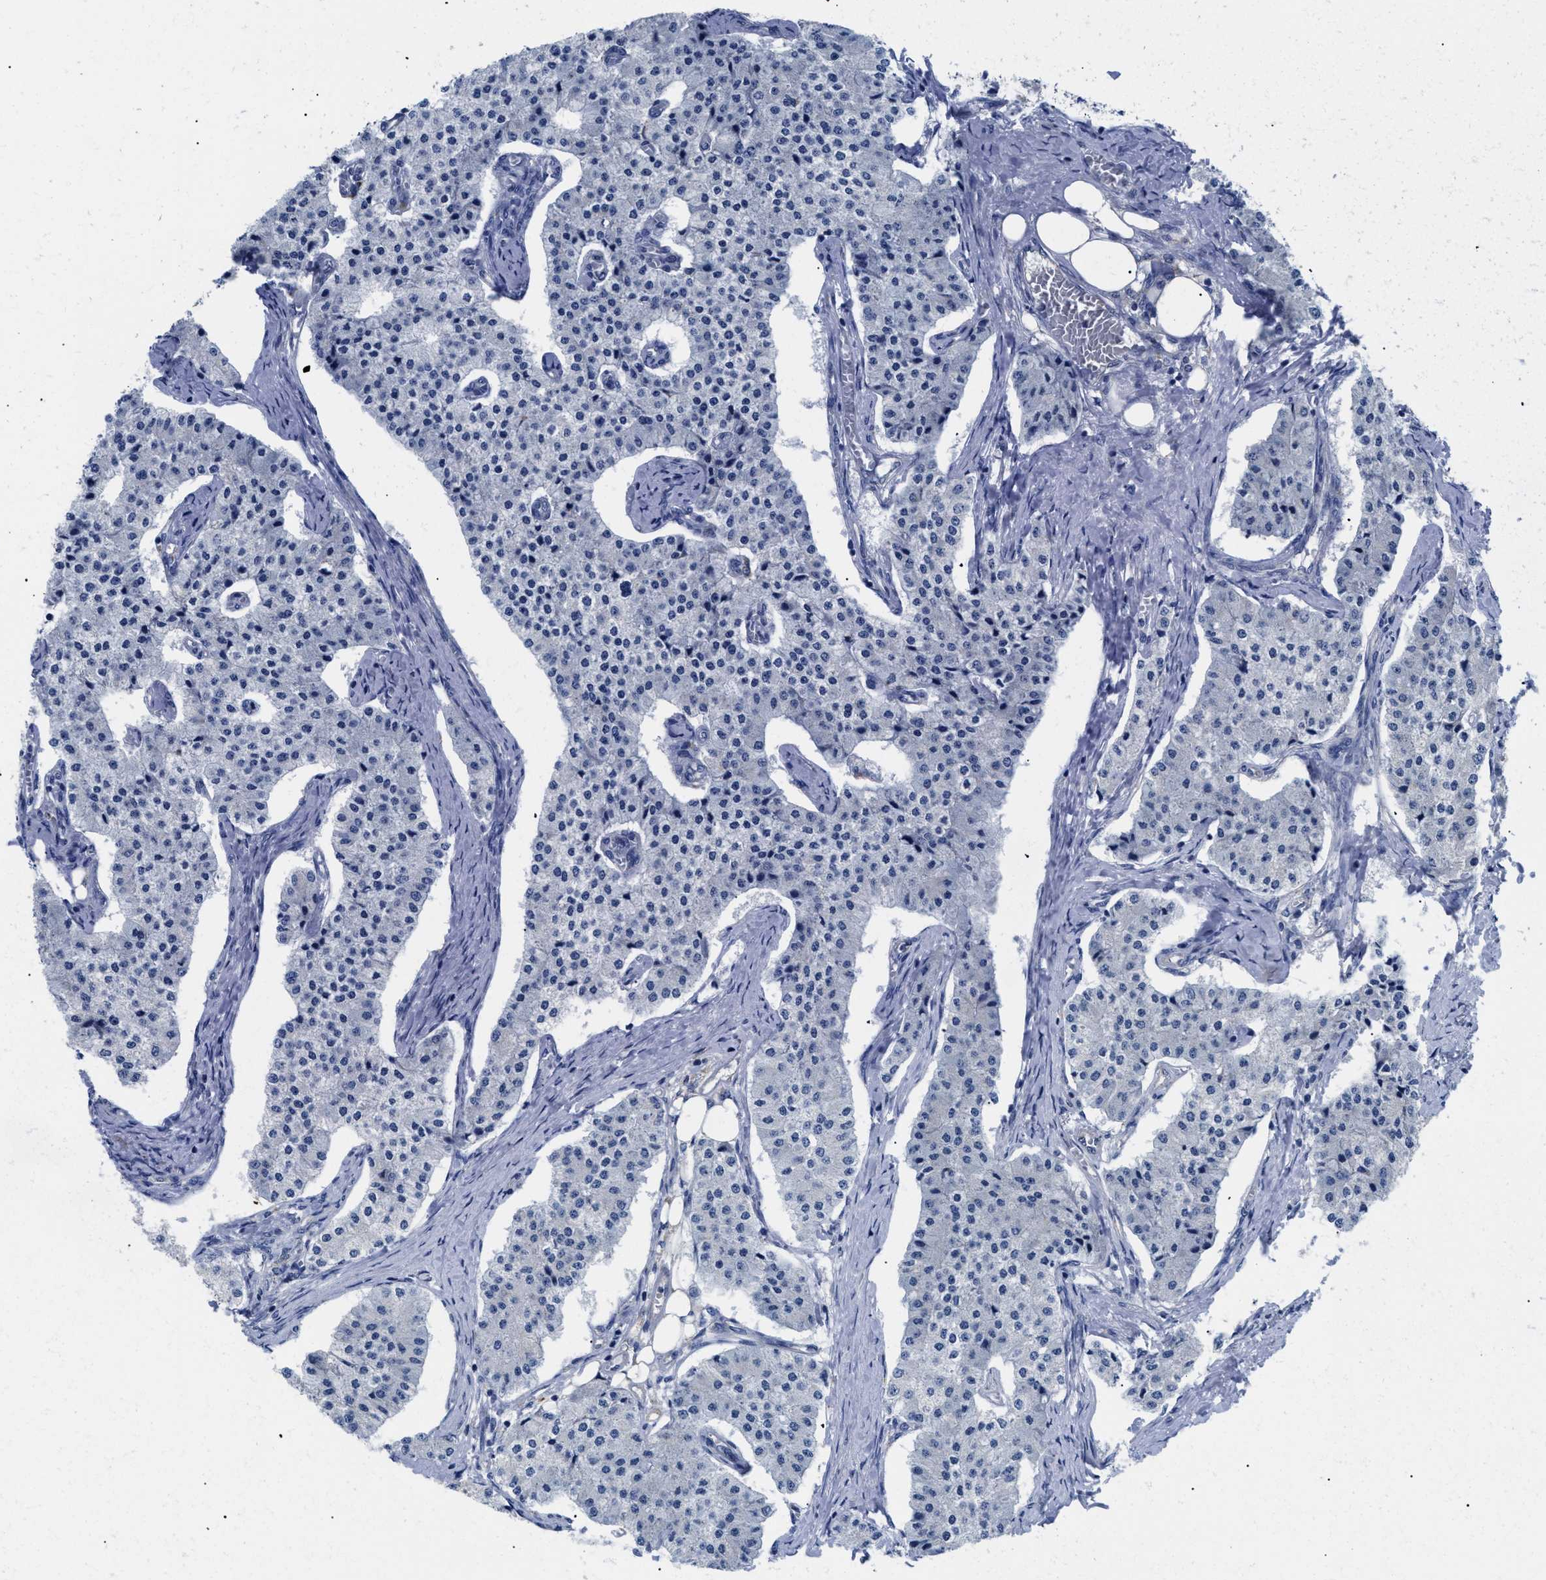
{"staining": {"intensity": "negative", "quantity": "none", "location": "none"}, "tissue": "carcinoid", "cell_type": "Tumor cells", "image_type": "cancer", "snomed": [{"axis": "morphology", "description": "Carcinoid, malignant, NOS"}, {"axis": "topography", "description": "Colon"}], "caption": "High magnification brightfield microscopy of carcinoid stained with DAB (brown) and counterstained with hematoxylin (blue): tumor cells show no significant expression.", "gene": "APOBEC2", "patient": {"sex": "female", "age": 52}}